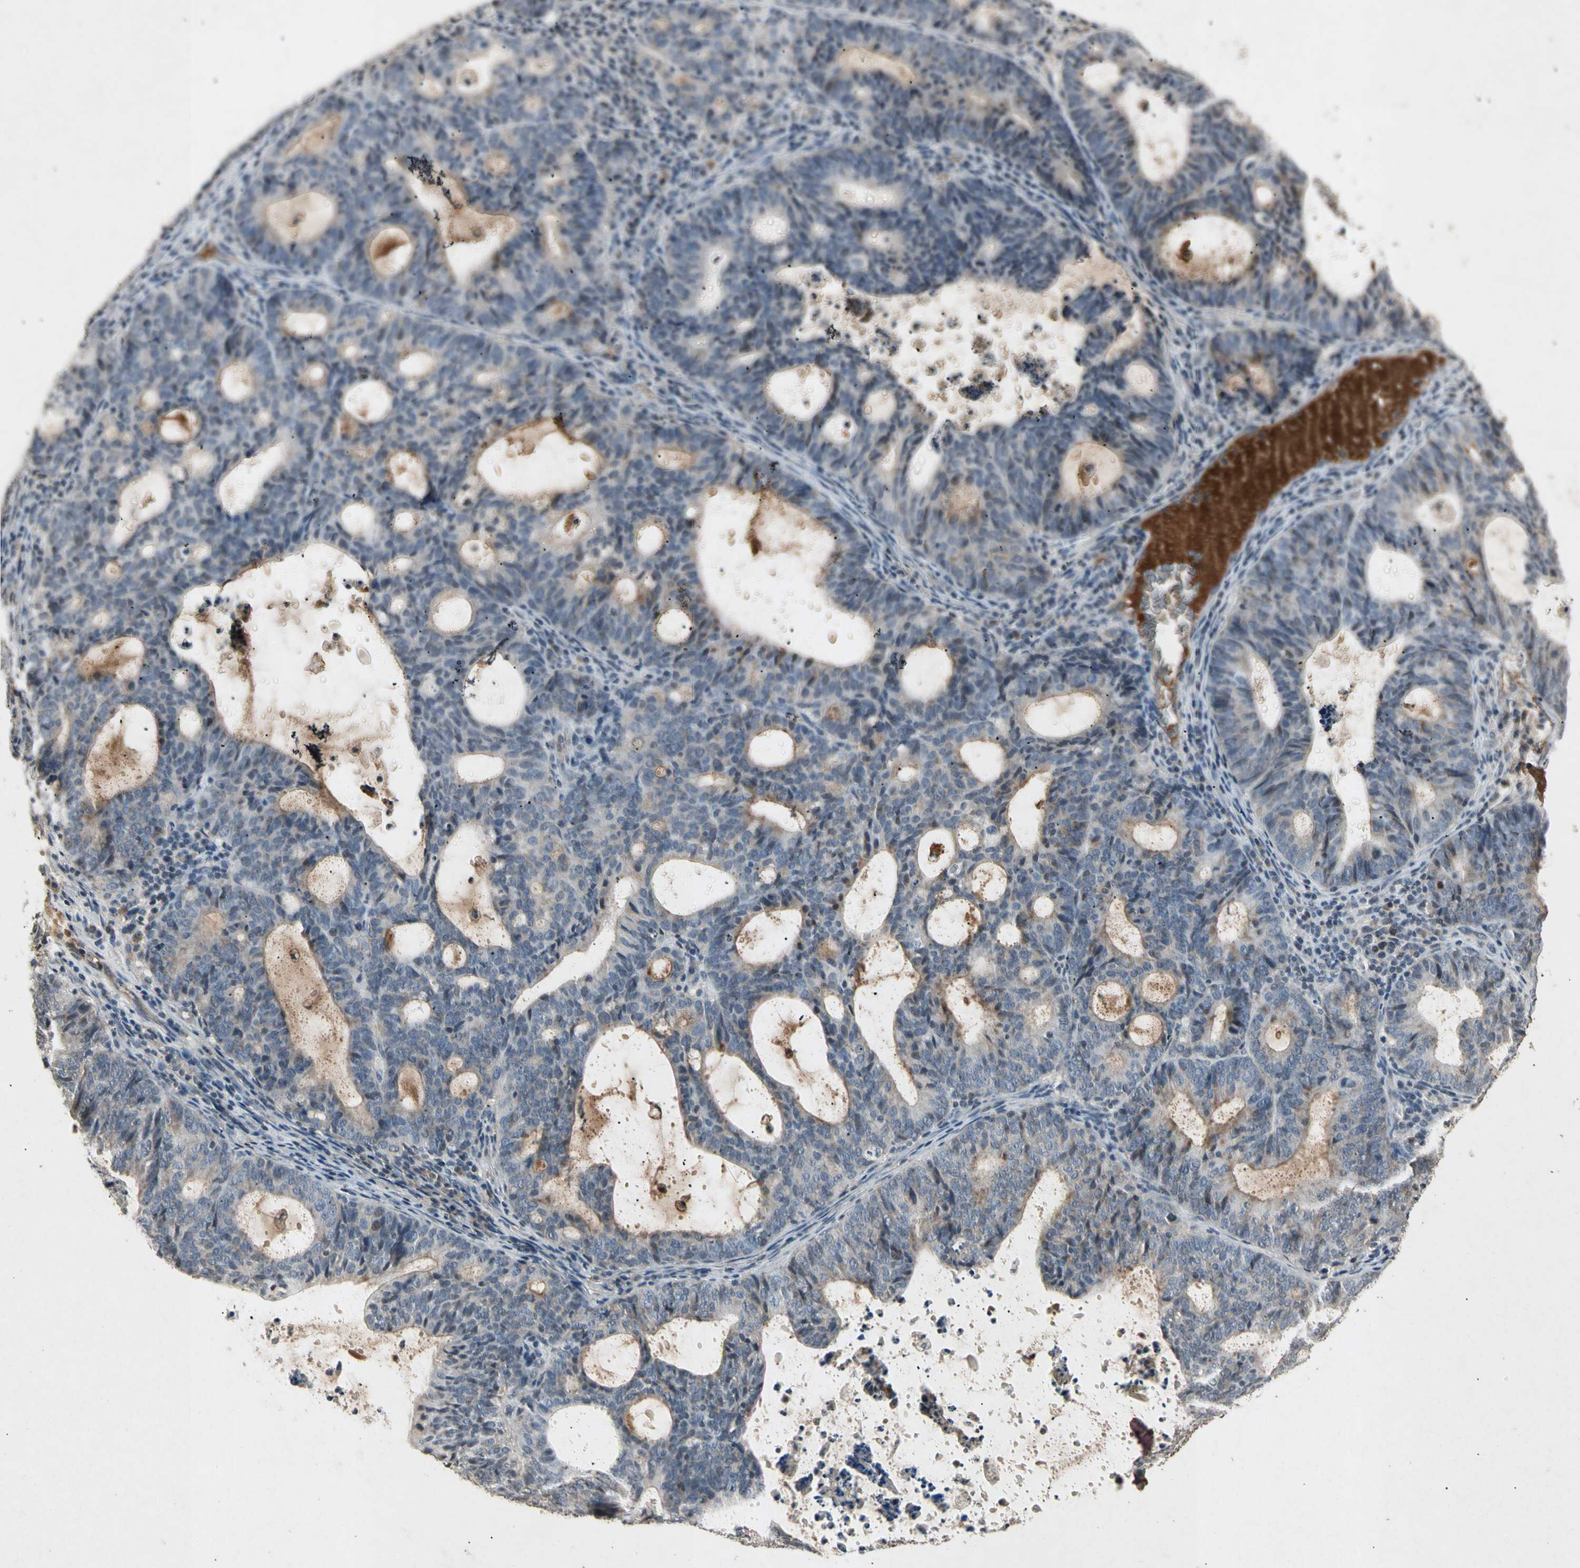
{"staining": {"intensity": "weak", "quantity": "<25%", "location": "cytoplasmic/membranous"}, "tissue": "endometrial cancer", "cell_type": "Tumor cells", "image_type": "cancer", "snomed": [{"axis": "morphology", "description": "Adenocarcinoma, NOS"}, {"axis": "topography", "description": "Uterus"}], "caption": "Tumor cells are negative for brown protein staining in endometrial adenocarcinoma. (Brightfield microscopy of DAB immunohistochemistry at high magnification).", "gene": "CP", "patient": {"sex": "female", "age": 83}}